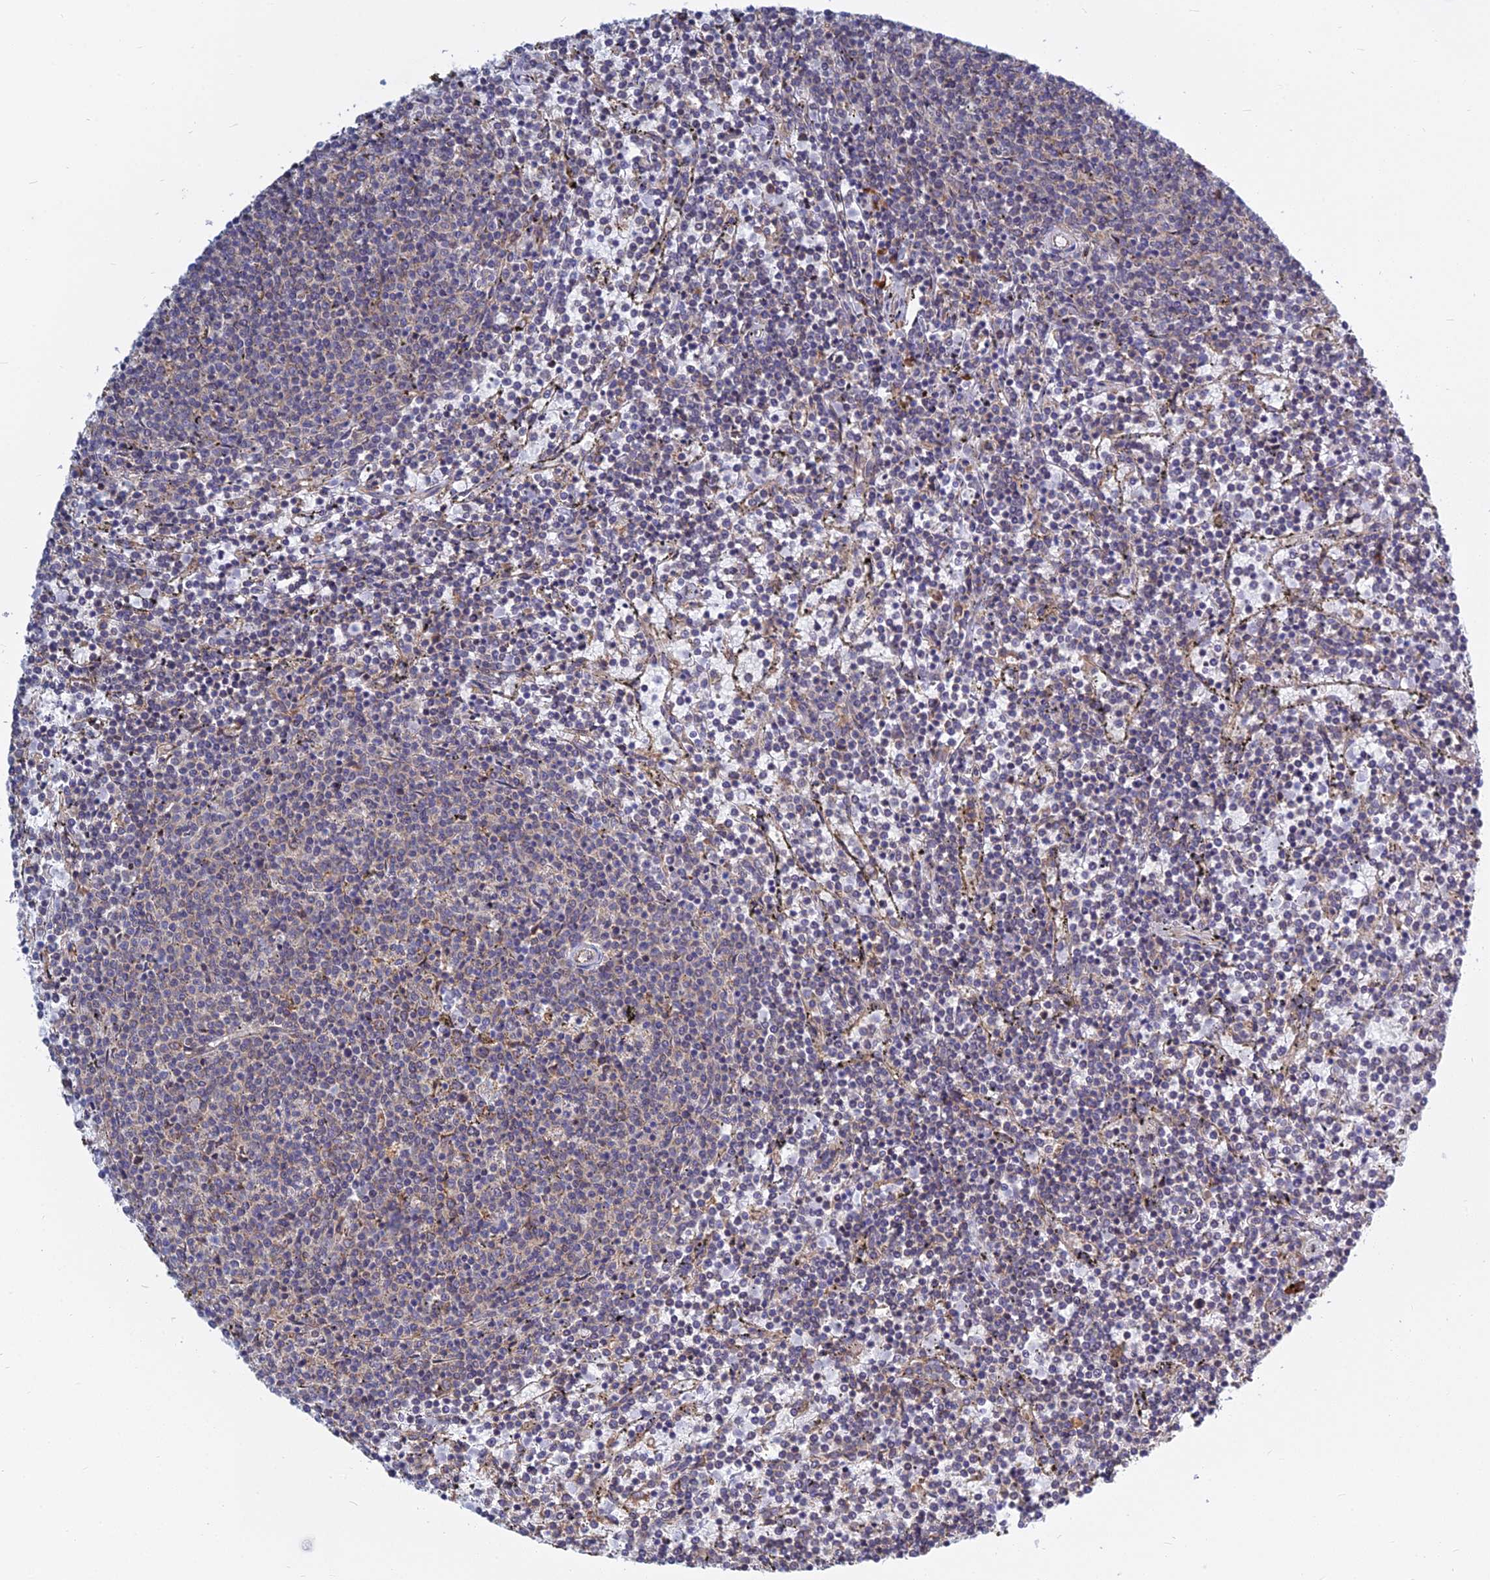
{"staining": {"intensity": "negative", "quantity": "none", "location": "none"}, "tissue": "lymphoma", "cell_type": "Tumor cells", "image_type": "cancer", "snomed": [{"axis": "morphology", "description": "Malignant lymphoma, non-Hodgkin's type, Low grade"}, {"axis": "topography", "description": "Spleen"}], "caption": "Immunohistochemistry (IHC) histopathology image of neoplastic tissue: malignant lymphoma, non-Hodgkin's type (low-grade) stained with DAB exhibits no significant protein expression in tumor cells.", "gene": "KIAA1143", "patient": {"sex": "female", "age": 50}}